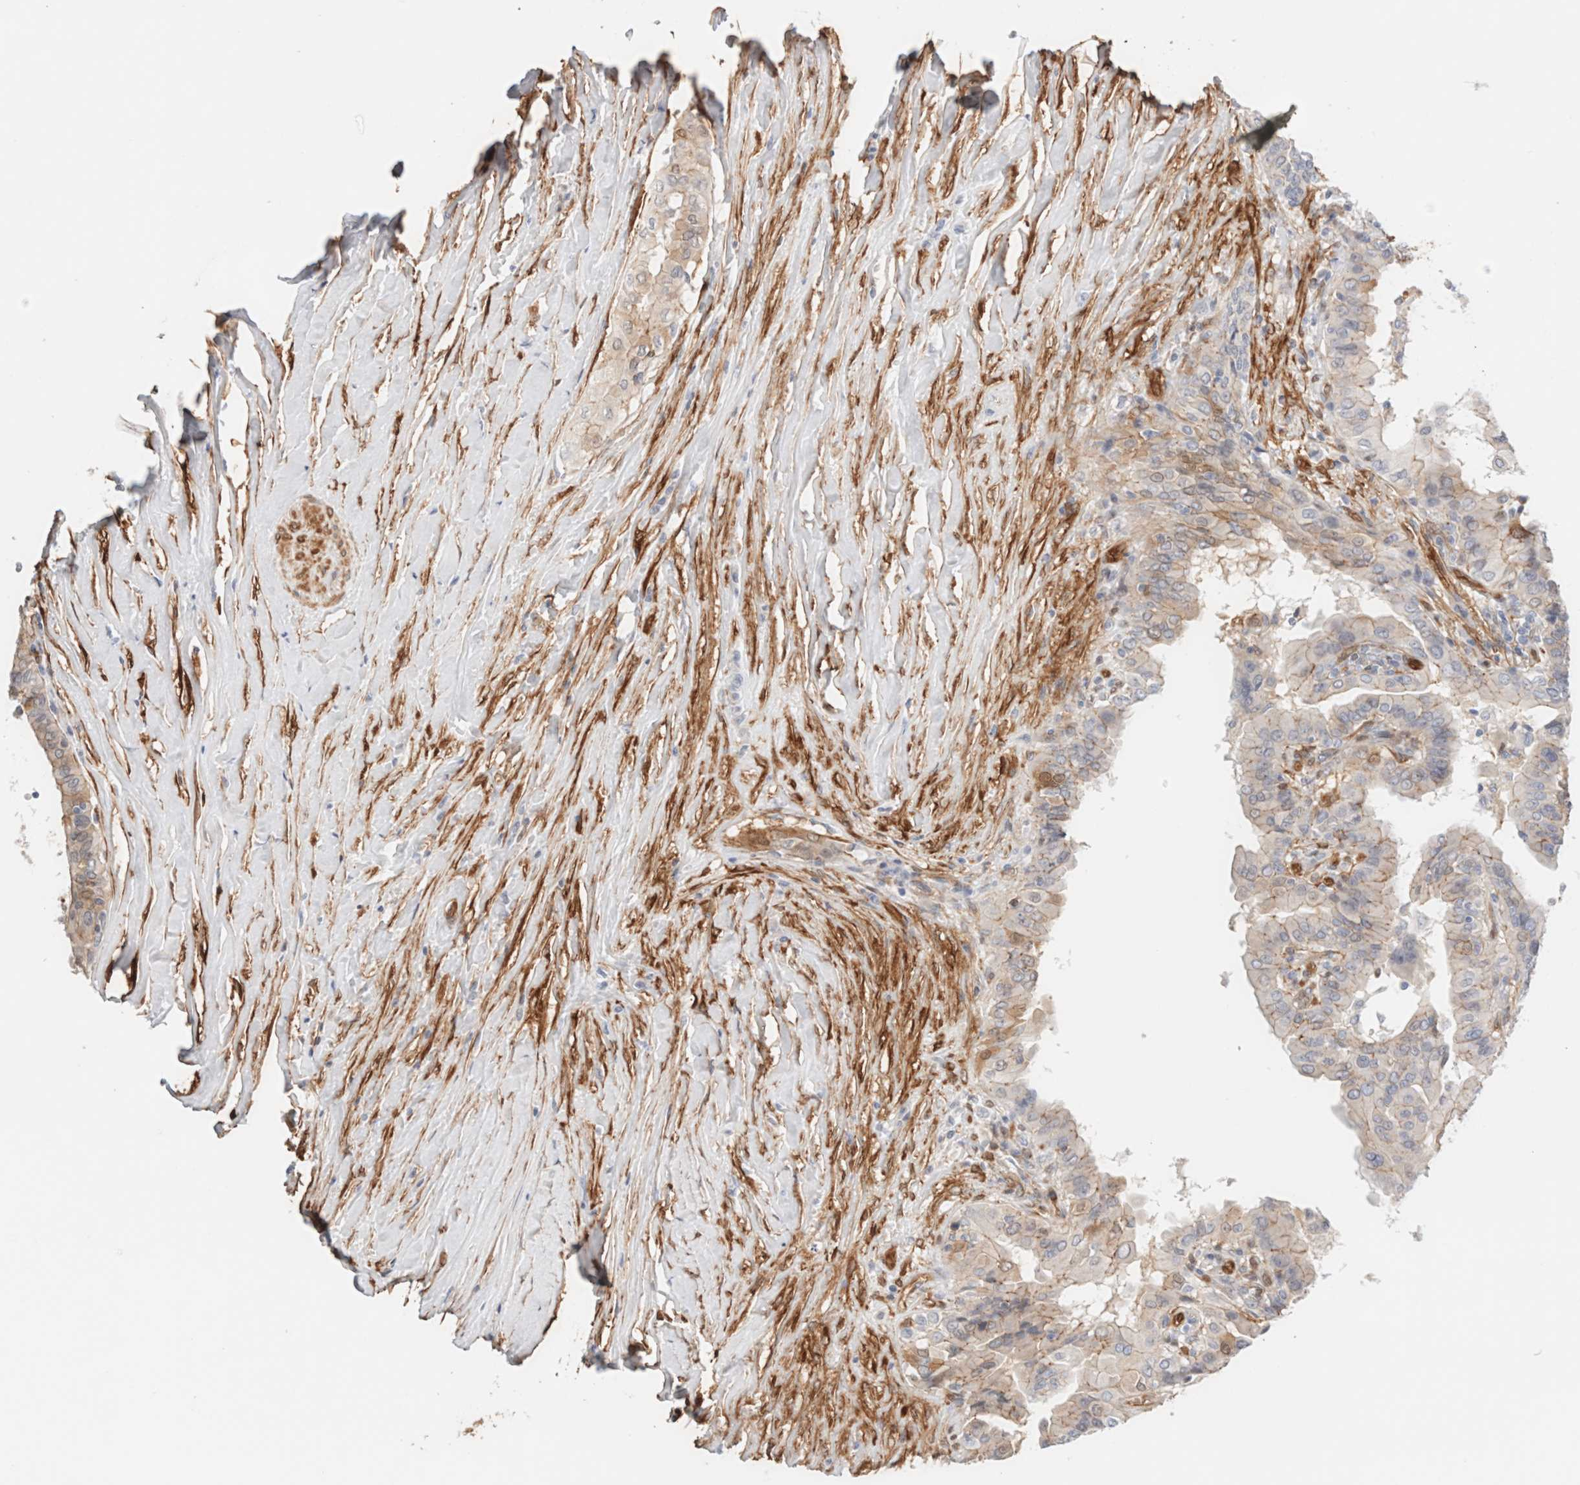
{"staining": {"intensity": "weak", "quantity": "25%-75%", "location": "cytoplasmic/membranous"}, "tissue": "thyroid cancer", "cell_type": "Tumor cells", "image_type": "cancer", "snomed": [{"axis": "morphology", "description": "Papillary adenocarcinoma, NOS"}, {"axis": "topography", "description": "Thyroid gland"}], "caption": "The histopathology image displays a brown stain indicating the presence of a protein in the cytoplasmic/membranous of tumor cells in thyroid cancer (papillary adenocarcinoma). (brown staining indicates protein expression, while blue staining denotes nuclei).", "gene": "LMCD1", "patient": {"sex": "male", "age": 33}}